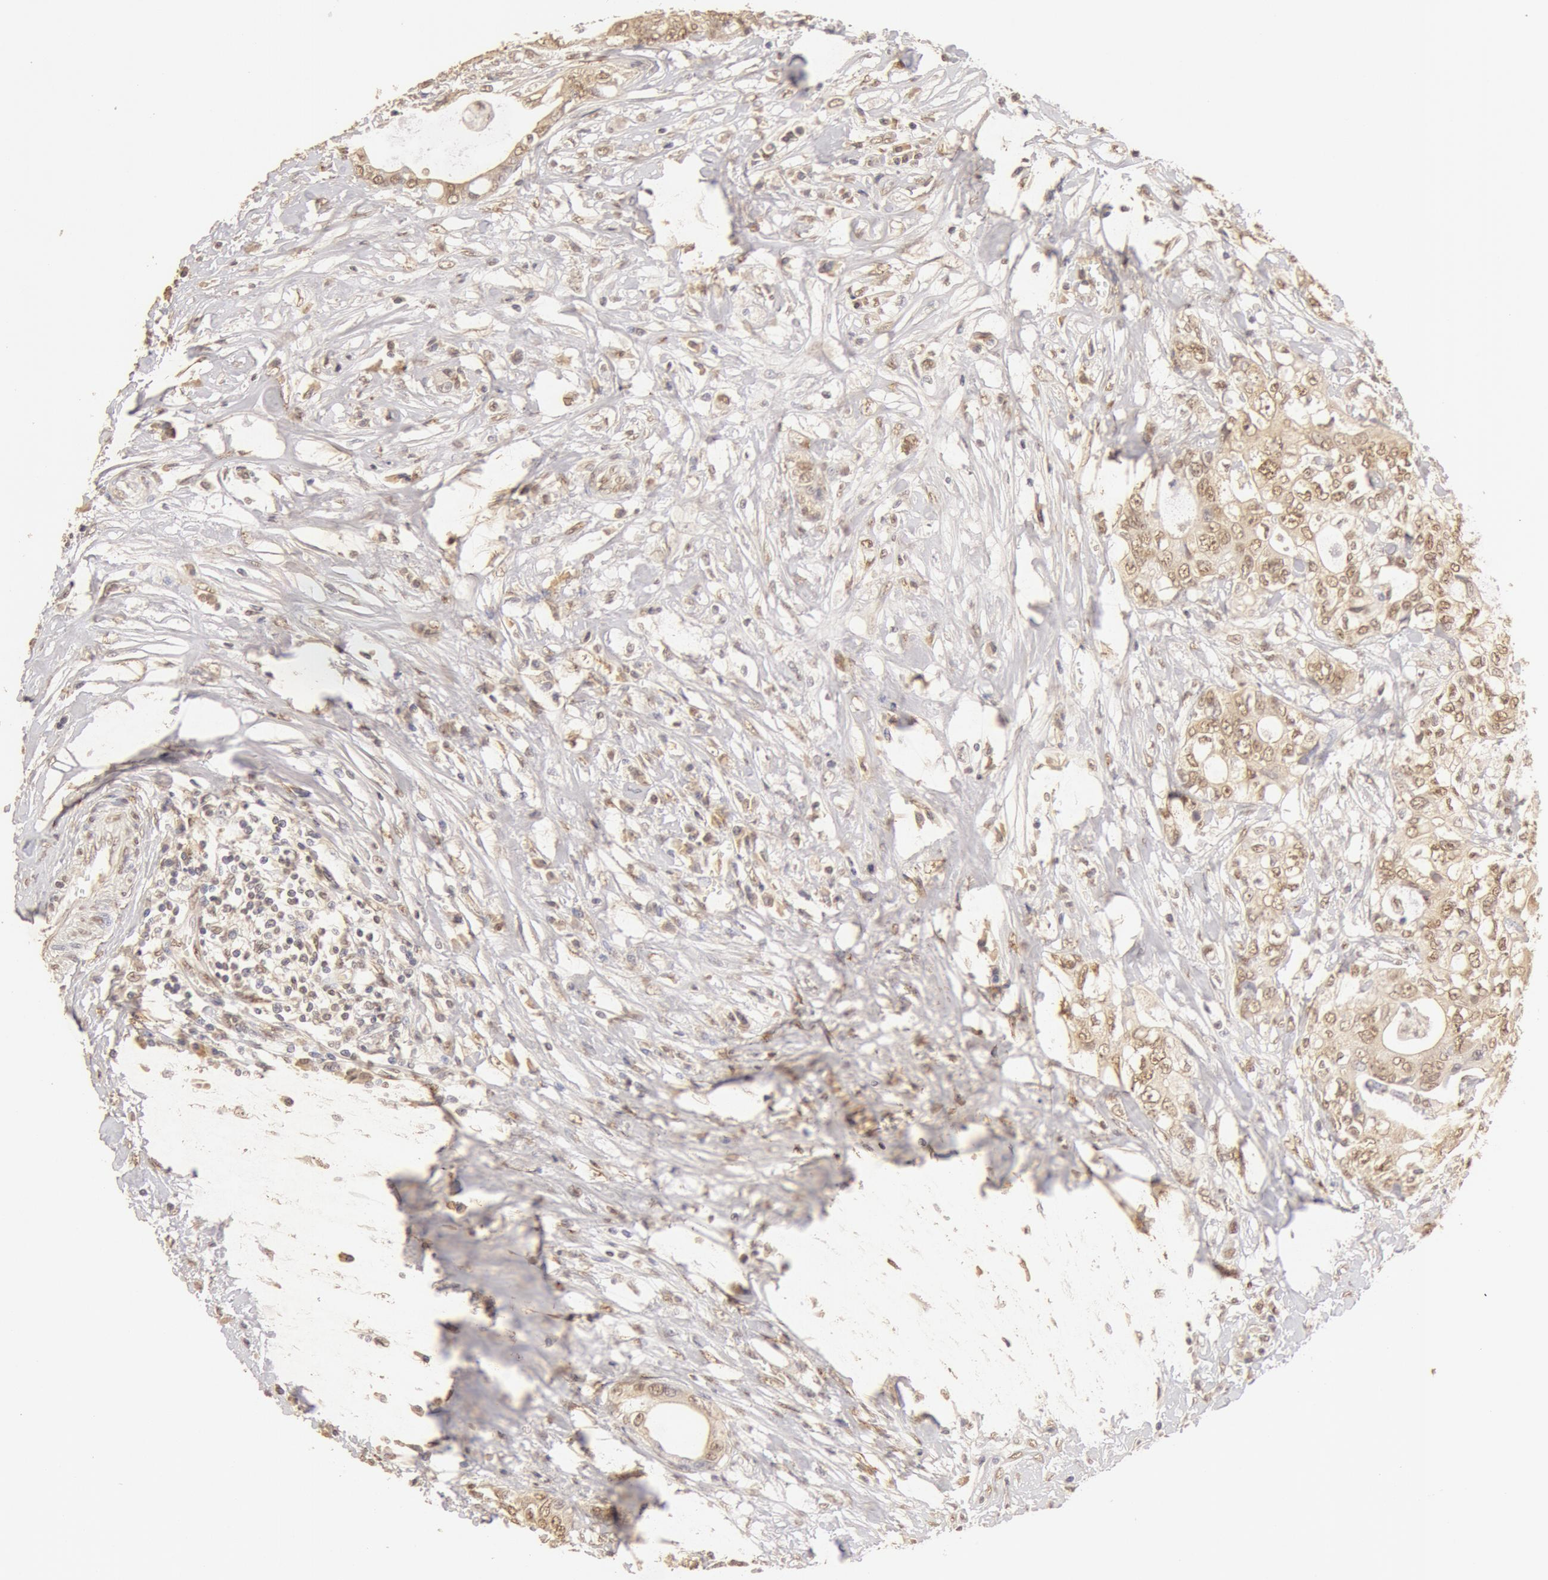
{"staining": {"intensity": "moderate", "quantity": ">75%", "location": "cytoplasmic/membranous,nuclear"}, "tissue": "colorectal cancer", "cell_type": "Tumor cells", "image_type": "cancer", "snomed": [{"axis": "morphology", "description": "Adenocarcinoma, NOS"}, {"axis": "topography", "description": "Rectum"}], "caption": "Human colorectal cancer stained with a protein marker shows moderate staining in tumor cells.", "gene": "SNRNP70", "patient": {"sex": "female", "age": 57}}